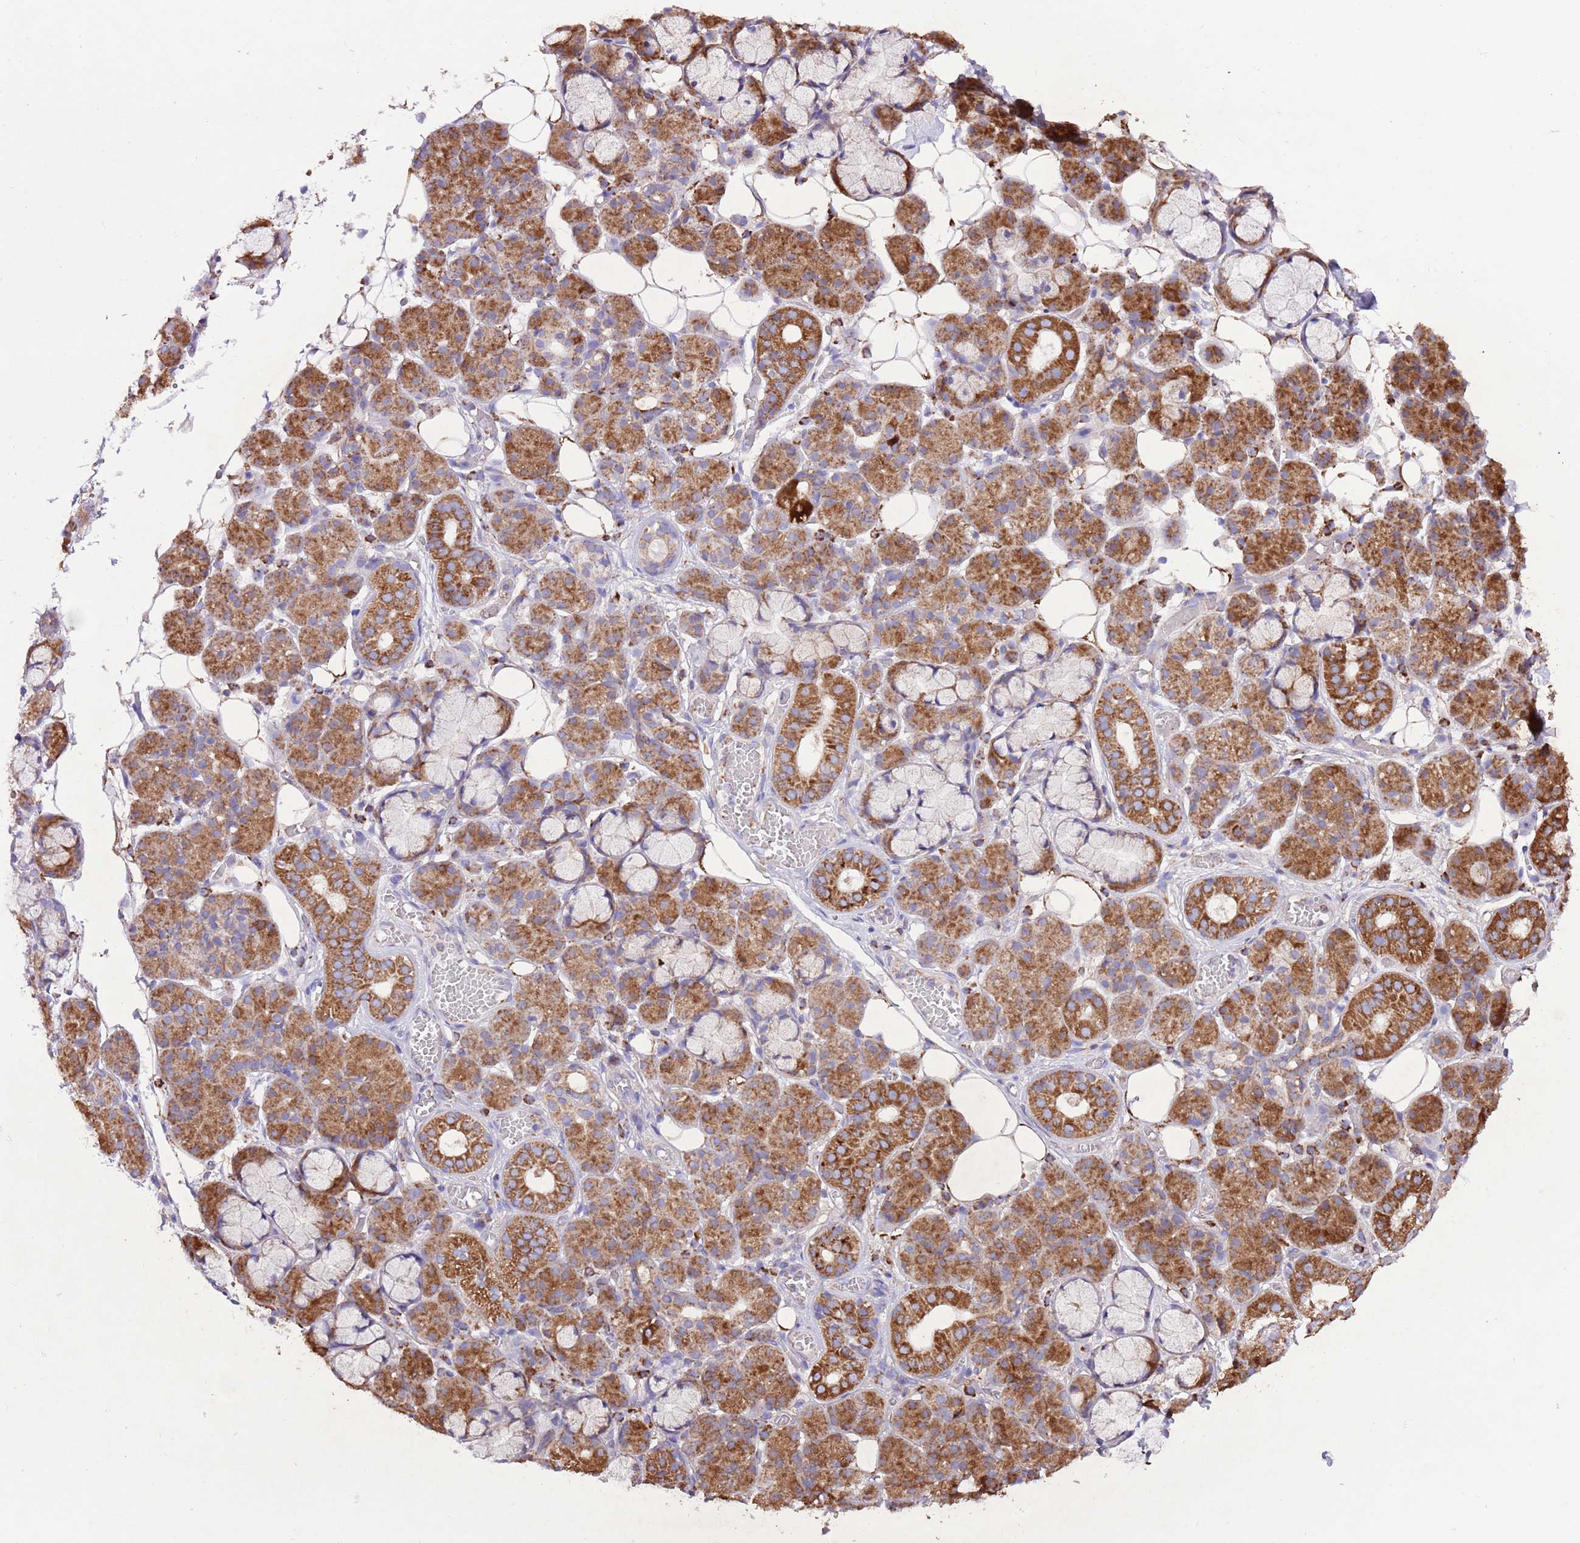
{"staining": {"intensity": "strong", "quantity": "25%-75%", "location": "cytoplasmic/membranous"}, "tissue": "salivary gland", "cell_type": "Glandular cells", "image_type": "normal", "snomed": [{"axis": "morphology", "description": "Normal tissue, NOS"}, {"axis": "topography", "description": "Salivary gland"}], "caption": "Salivary gland stained with a protein marker displays strong staining in glandular cells.", "gene": "SS18L2", "patient": {"sex": "male", "age": 63}}